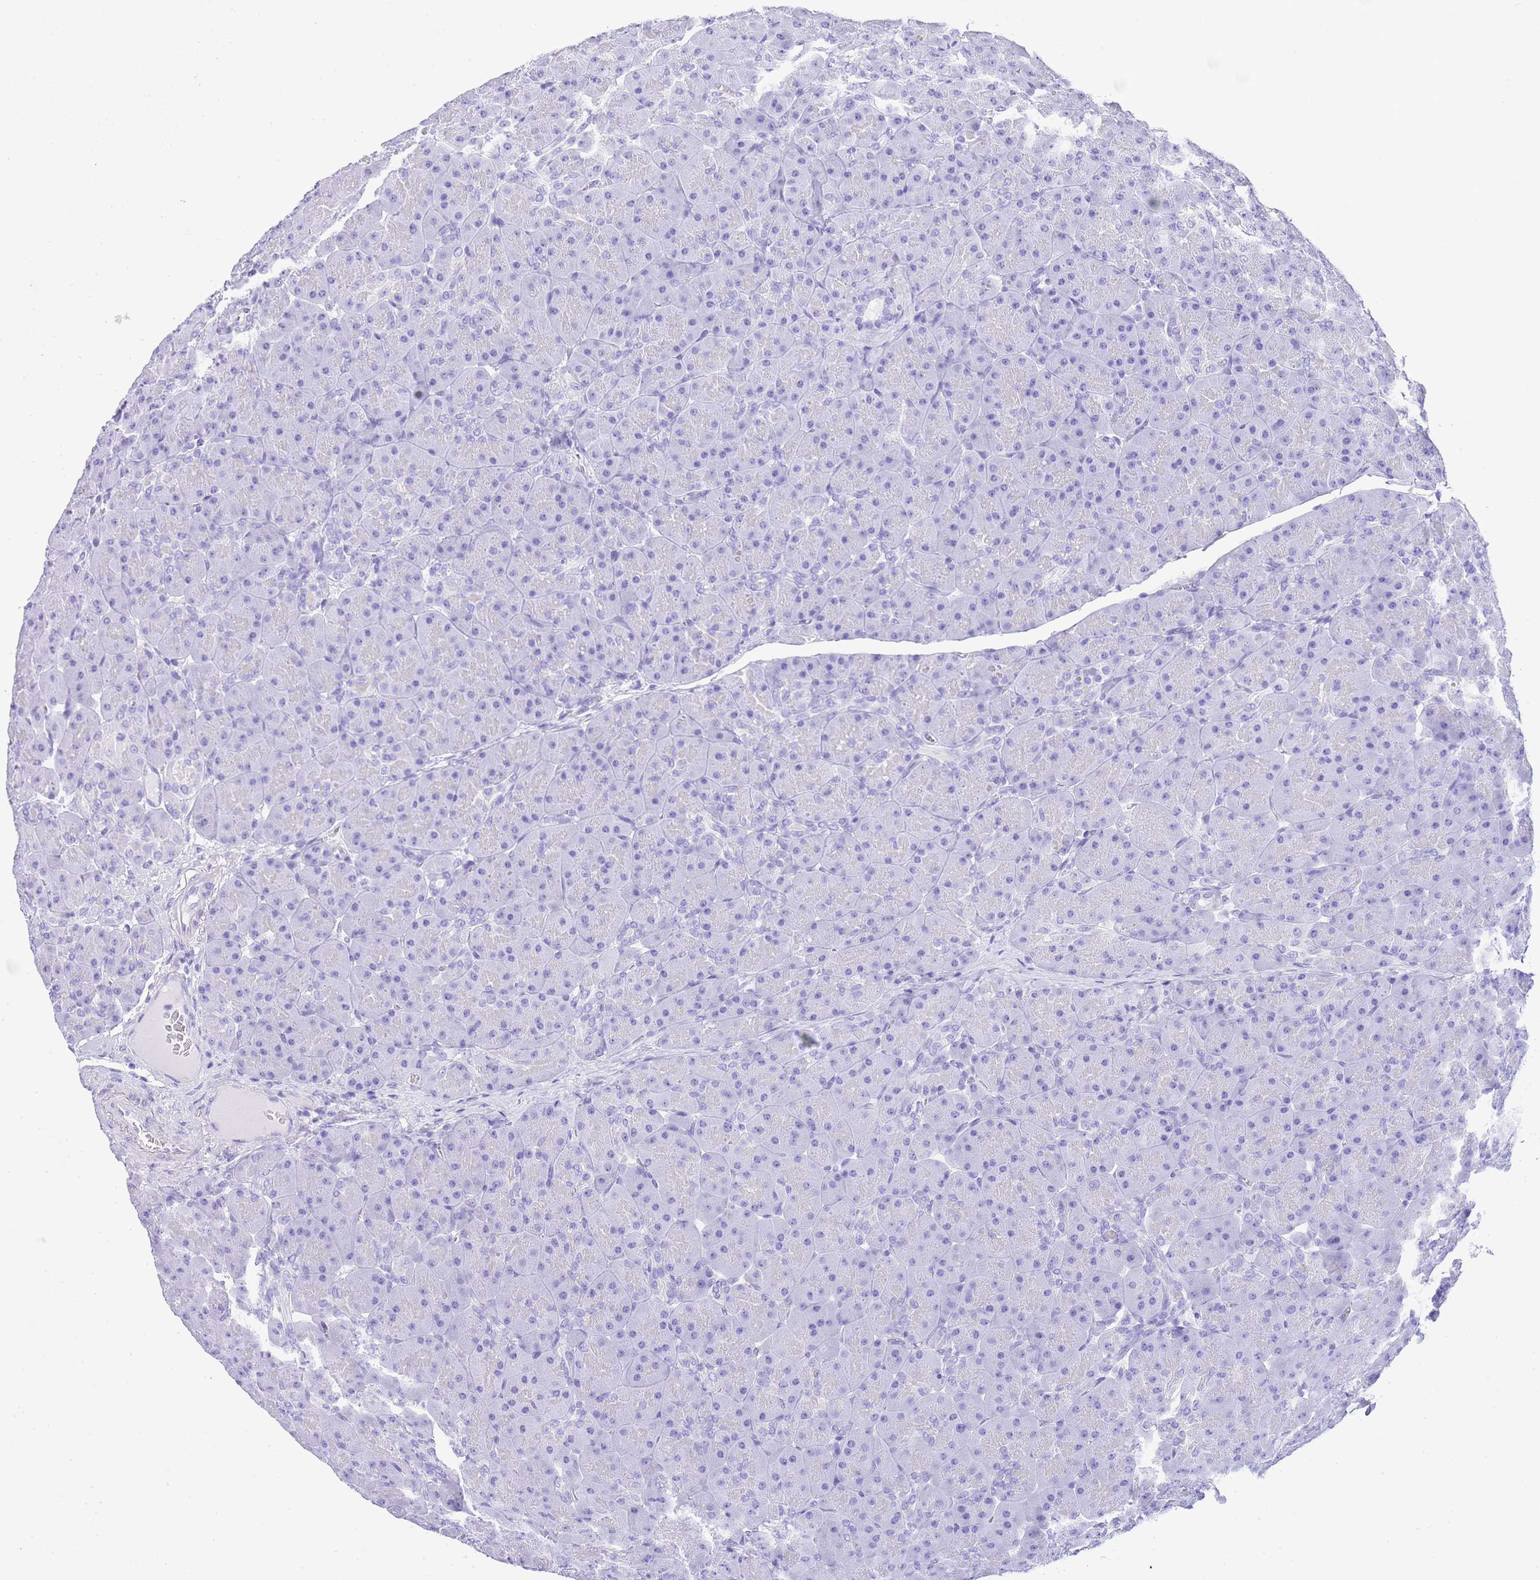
{"staining": {"intensity": "negative", "quantity": "none", "location": "none"}, "tissue": "pancreas", "cell_type": "Exocrine glandular cells", "image_type": "normal", "snomed": [{"axis": "morphology", "description": "Normal tissue, NOS"}, {"axis": "topography", "description": "Pancreas"}], "caption": "A high-resolution photomicrograph shows immunohistochemistry (IHC) staining of benign pancreas, which exhibits no significant expression in exocrine glandular cells.", "gene": "KCNC1", "patient": {"sex": "male", "age": 66}}